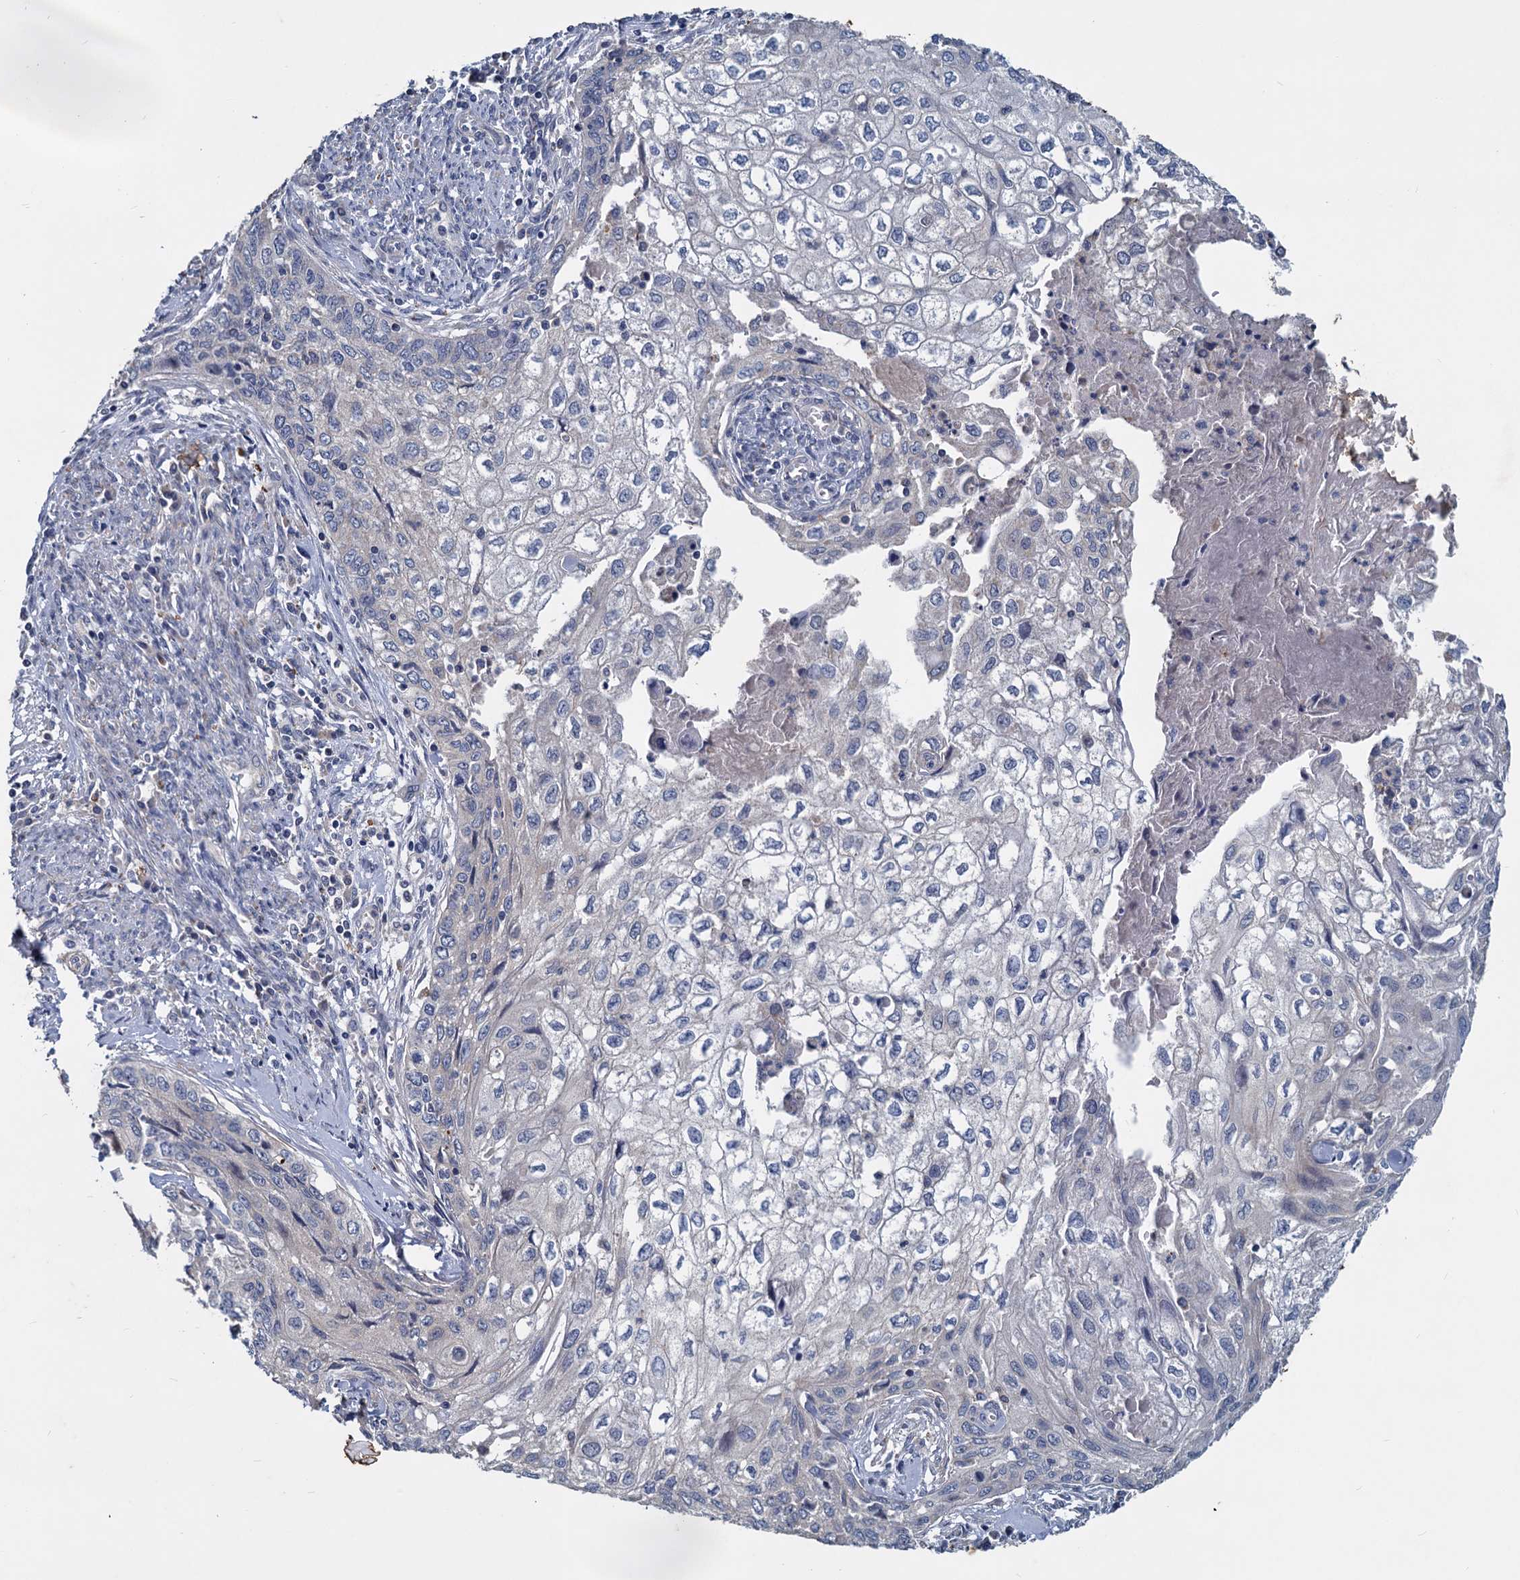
{"staining": {"intensity": "negative", "quantity": "none", "location": "none"}, "tissue": "cervical cancer", "cell_type": "Tumor cells", "image_type": "cancer", "snomed": [{"axis": "morphology", "description": "Squamous cell carcinoma, NOS"}, {"axis": "topography", "description": "Cervix"}], "caption": "Cervical cancer stained for a protein using immunohistochemistry exhibits no staining tumor cells.", "gene": "SLC2A7", "patient": {"sex": "female", "age": 67}}